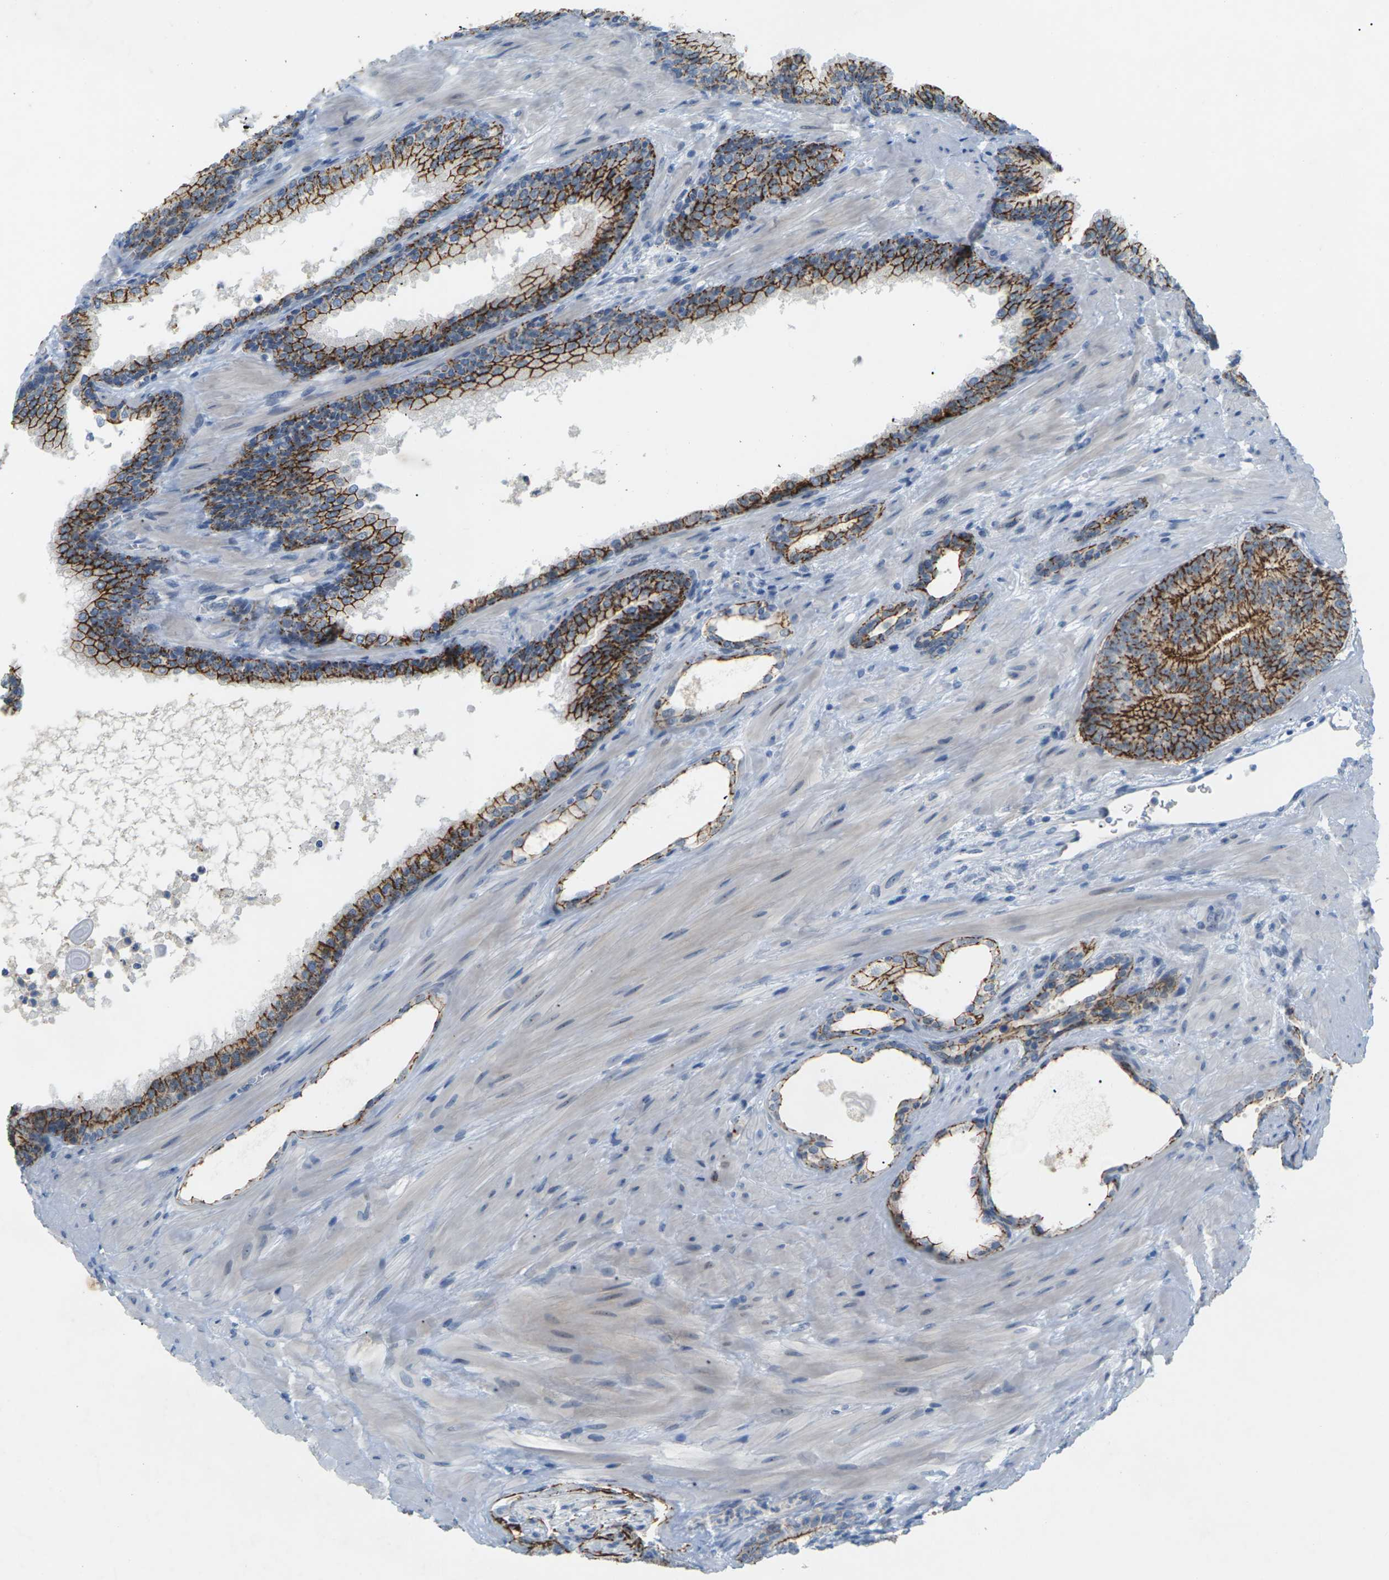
{"staining": {"intensity": "strong", "quantity": ">75%", "location": "cytoplasmic/membranous"}, "tissue": "prostate cancer", "cell_type": "Tumor cells", "image_type": "cancer", "snomed": [{"axis": "morphology", "description": "Adenocarcinoma, High grade"}, {"axis": "topography", "description": "Prostate"}], "caption": "A histopathology image of human adenocarcinoma (high-grade) (prostate) stained for a protein shows strong cytoplasmic/membranous brown staining in tumor cells.", "gene": "CLDN3", "patient": {"sex": "male", "age": 61}}